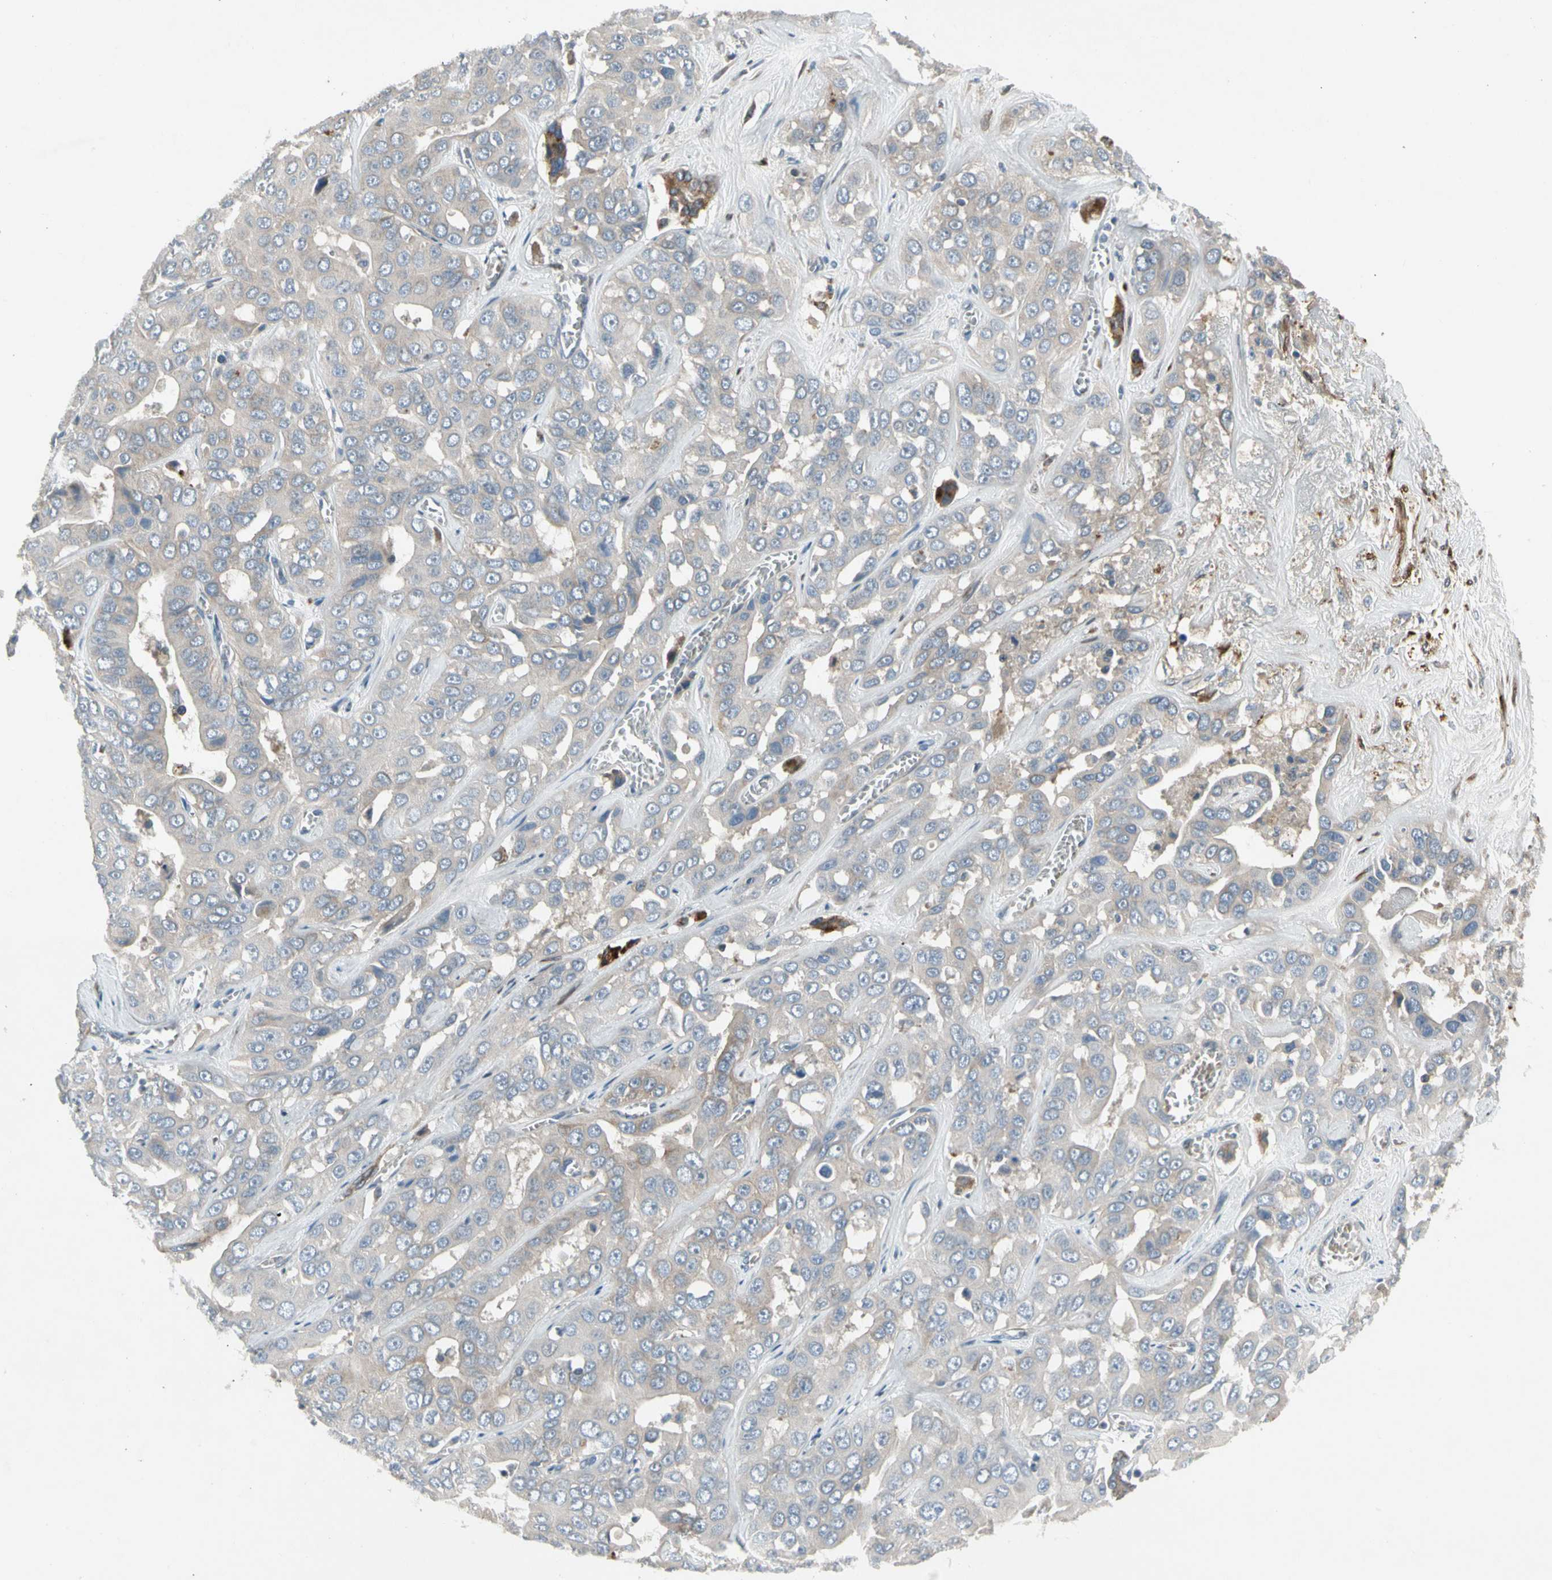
{"staining": {"intensity": "weak", "quantity": ">75%", "location": "cytoplasmic/membranous"}, "tissue": "liver cancer", "cell_type": "Tumor cells", "image_type": "cancer", "snomed": [{"axis": "morphology", "description": "Cholangiocarcinoma"}, {"axis": "topography", "description": "Liver"}], "caption": "The micrograph shows staining of liver cancer (cholangiocarcinoma), revealing weak cytoplasmic/membranous protein staining (brown color) within tumor cells. The protein of interest is shown in brown color, while the nuclei are stained blue.", "gene": "PANK2", "patient": {"sex": "female", "age": 52}}